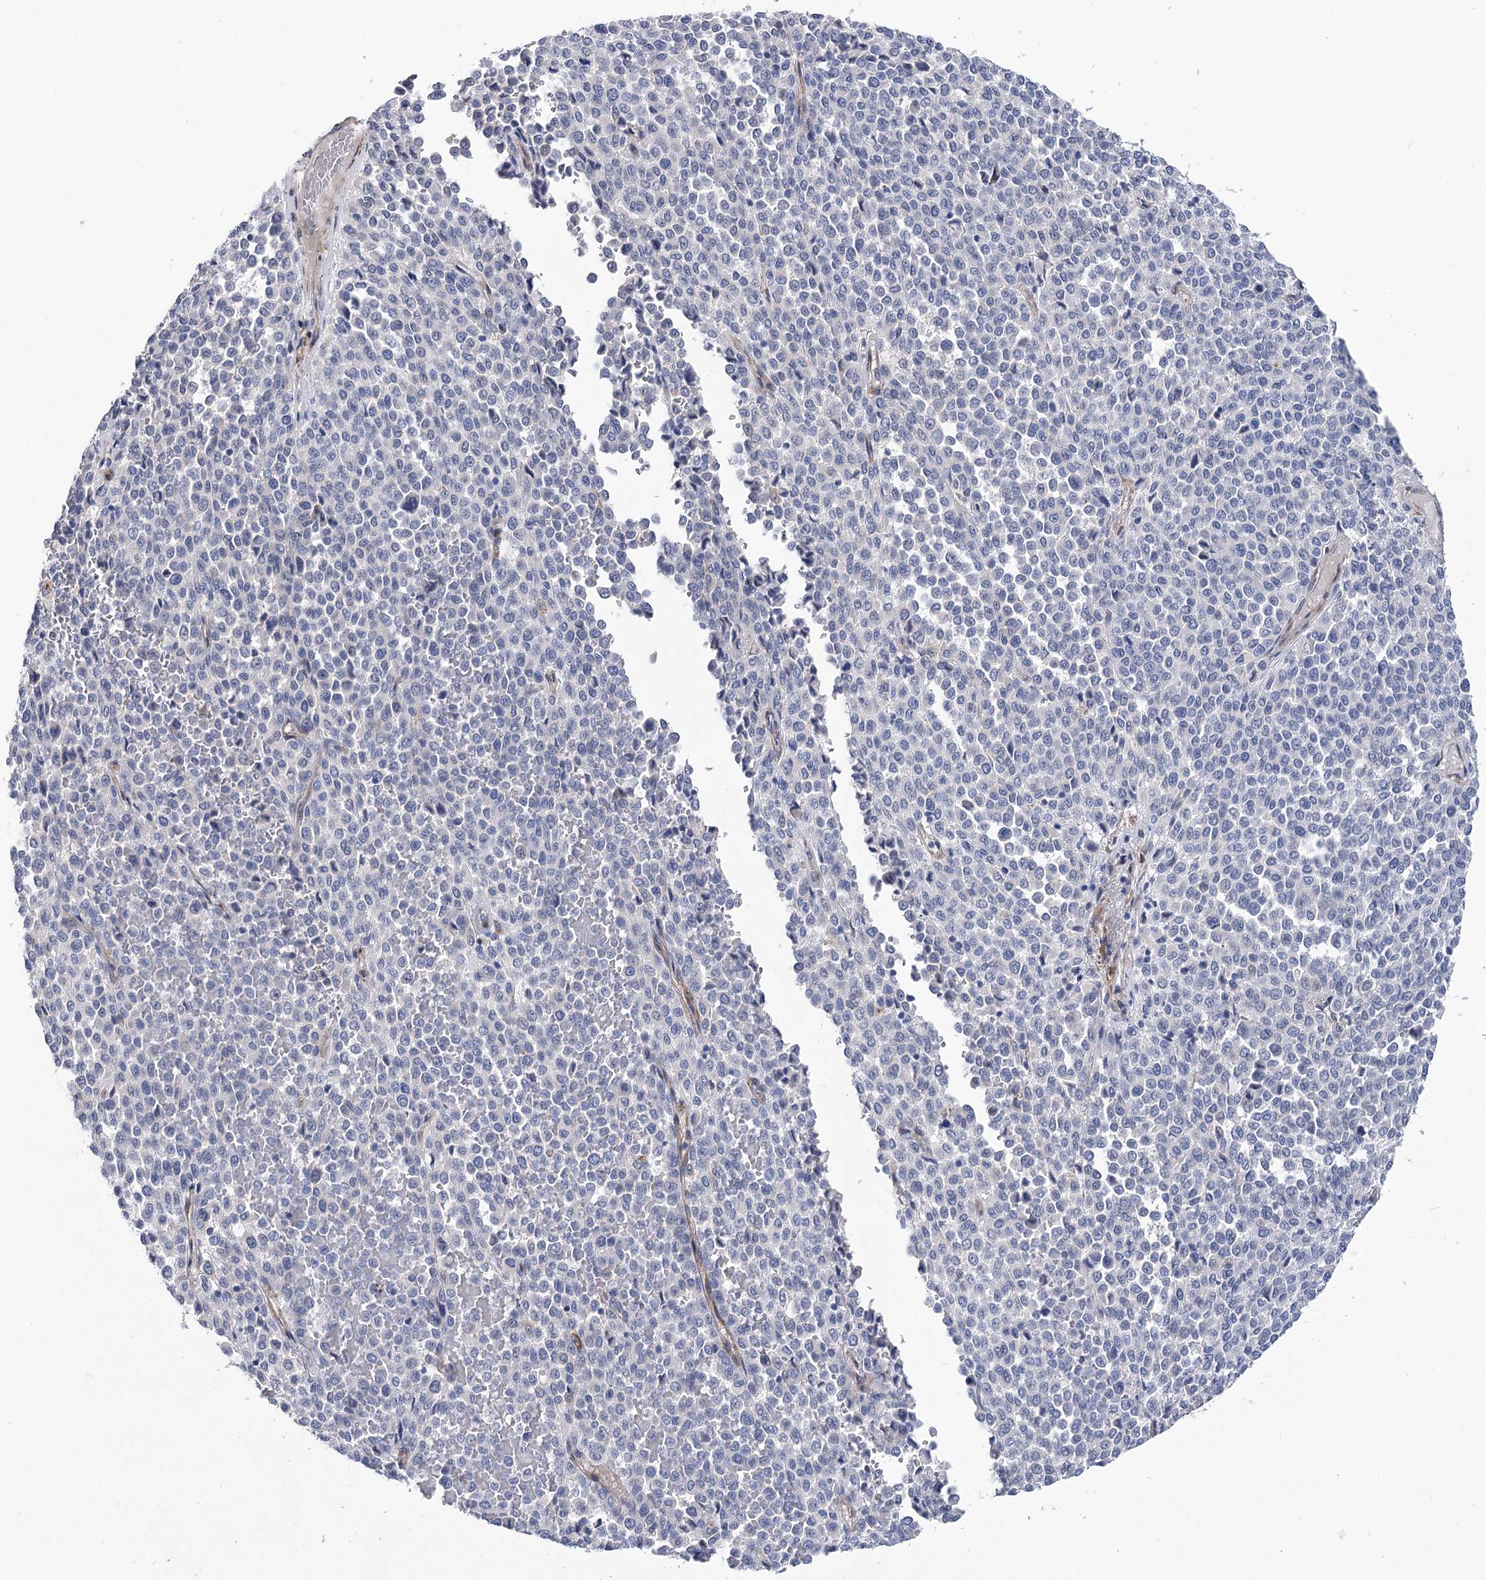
{"staining": {"intensity": "negative", "quantity": "none", "location": "none"}, "tissue": "melanoma", "cell_type": "Tumor cells", "image_type": "cancer", "snomed": [{"axis": "morphology", "description": "Malignant melanoma, Metastatic site"}, {"axis": "topography", "description": "Pancreas"}], "caption": "IHC photomicrograph of melanoma stained for a protein (brown), which exhibits no expression in tumor cells.", "gene": "RDH16", "patient": {"sex": "female", "age": 30}}